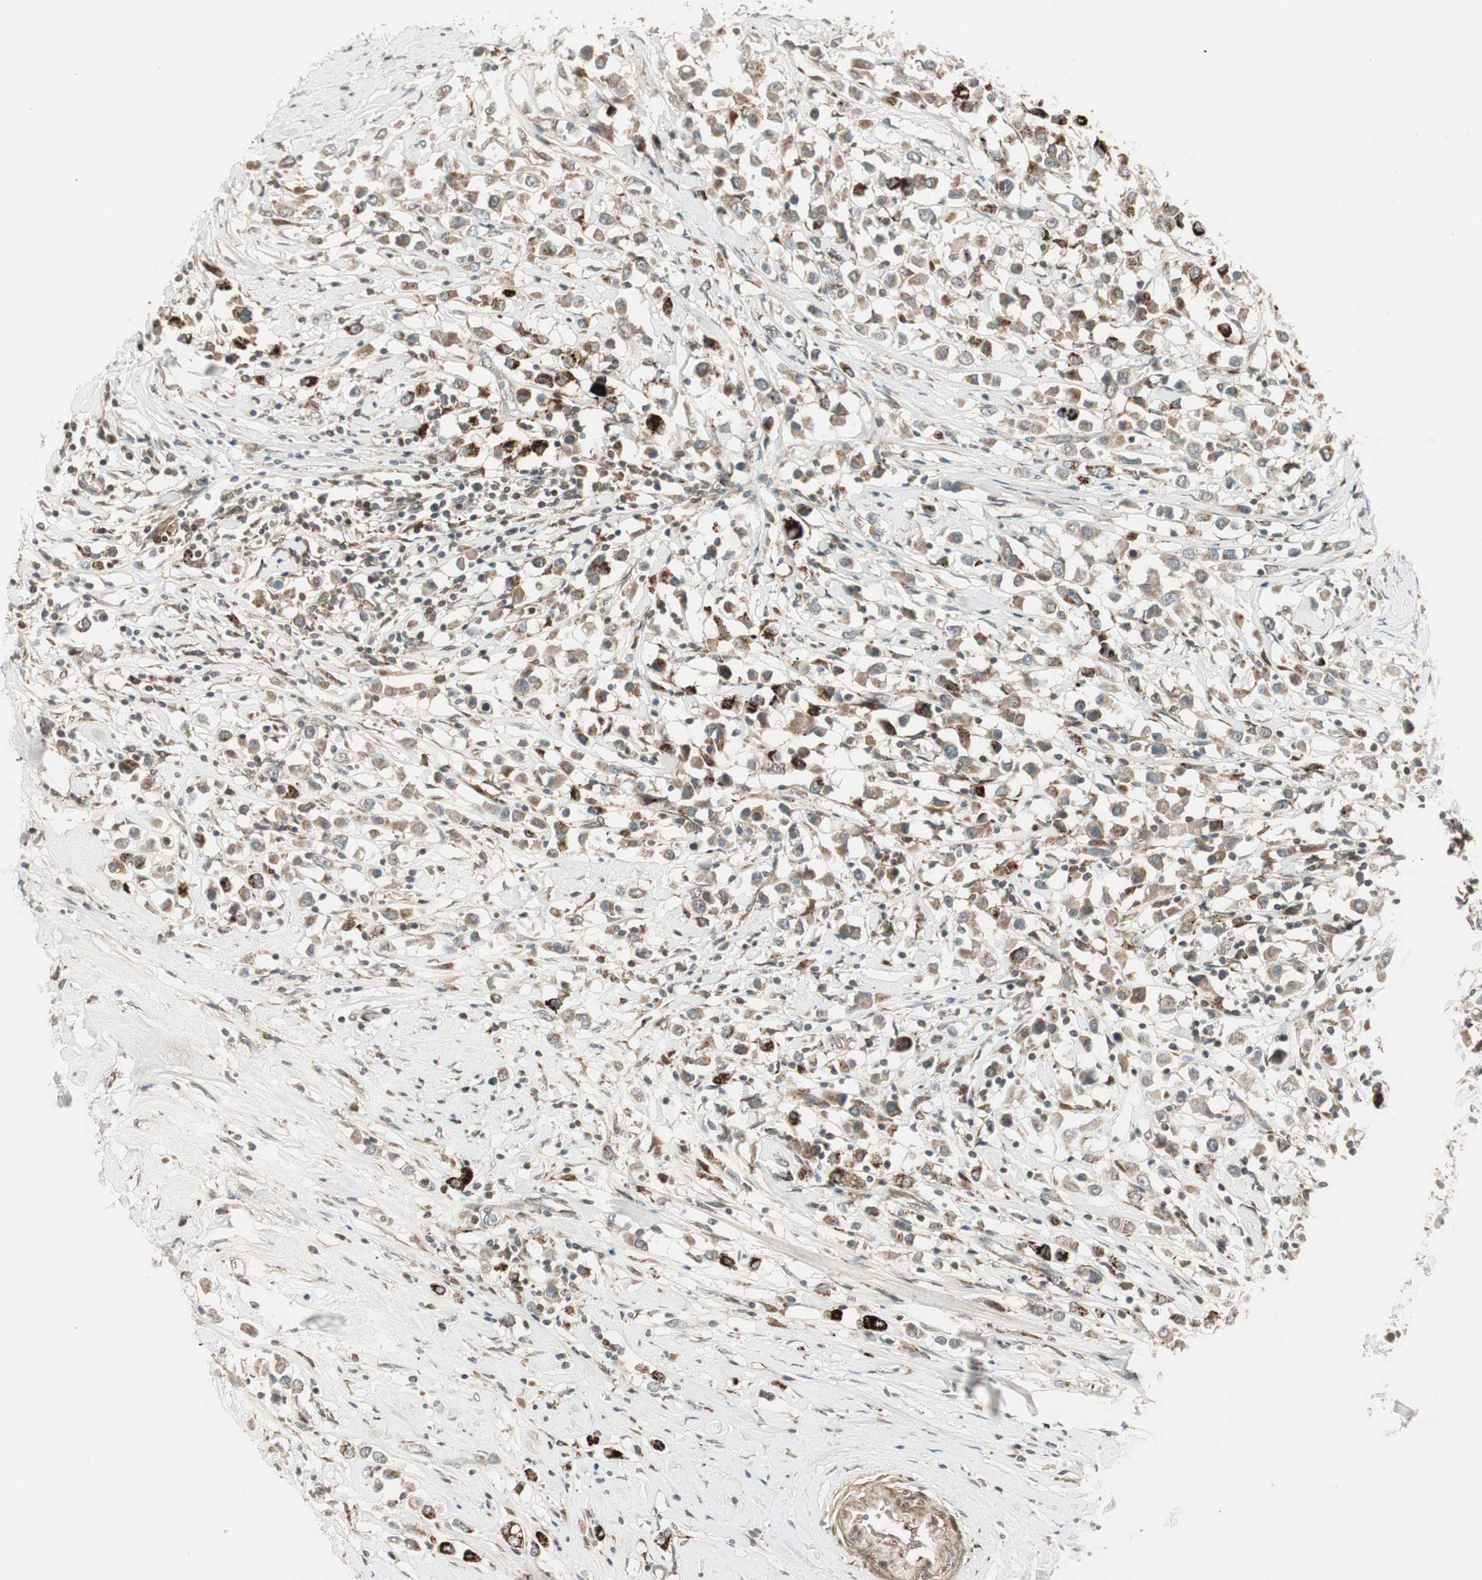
{"staining": {"intensity": "weak", "quantity": "25%-75%", "location": "cytoplasmic/membranous"}, "tissue": "breast cancer", "cell_type": "Tumor cells", "image_type": "cancer", "snomed": [{"axis": "morphology", "description": "Duct carcinoma"}, {"axis": "topography", "description": "Breast"}], "caption": "Protein positivity by IHC reveals weak cytoplasmic/membranous staining in about 25%-75% of tumor cells in breast cancer (infiltrating ductal carcinoma).", "gene": "SFRP1", "patient": {"sex": "female", "age": 61}}